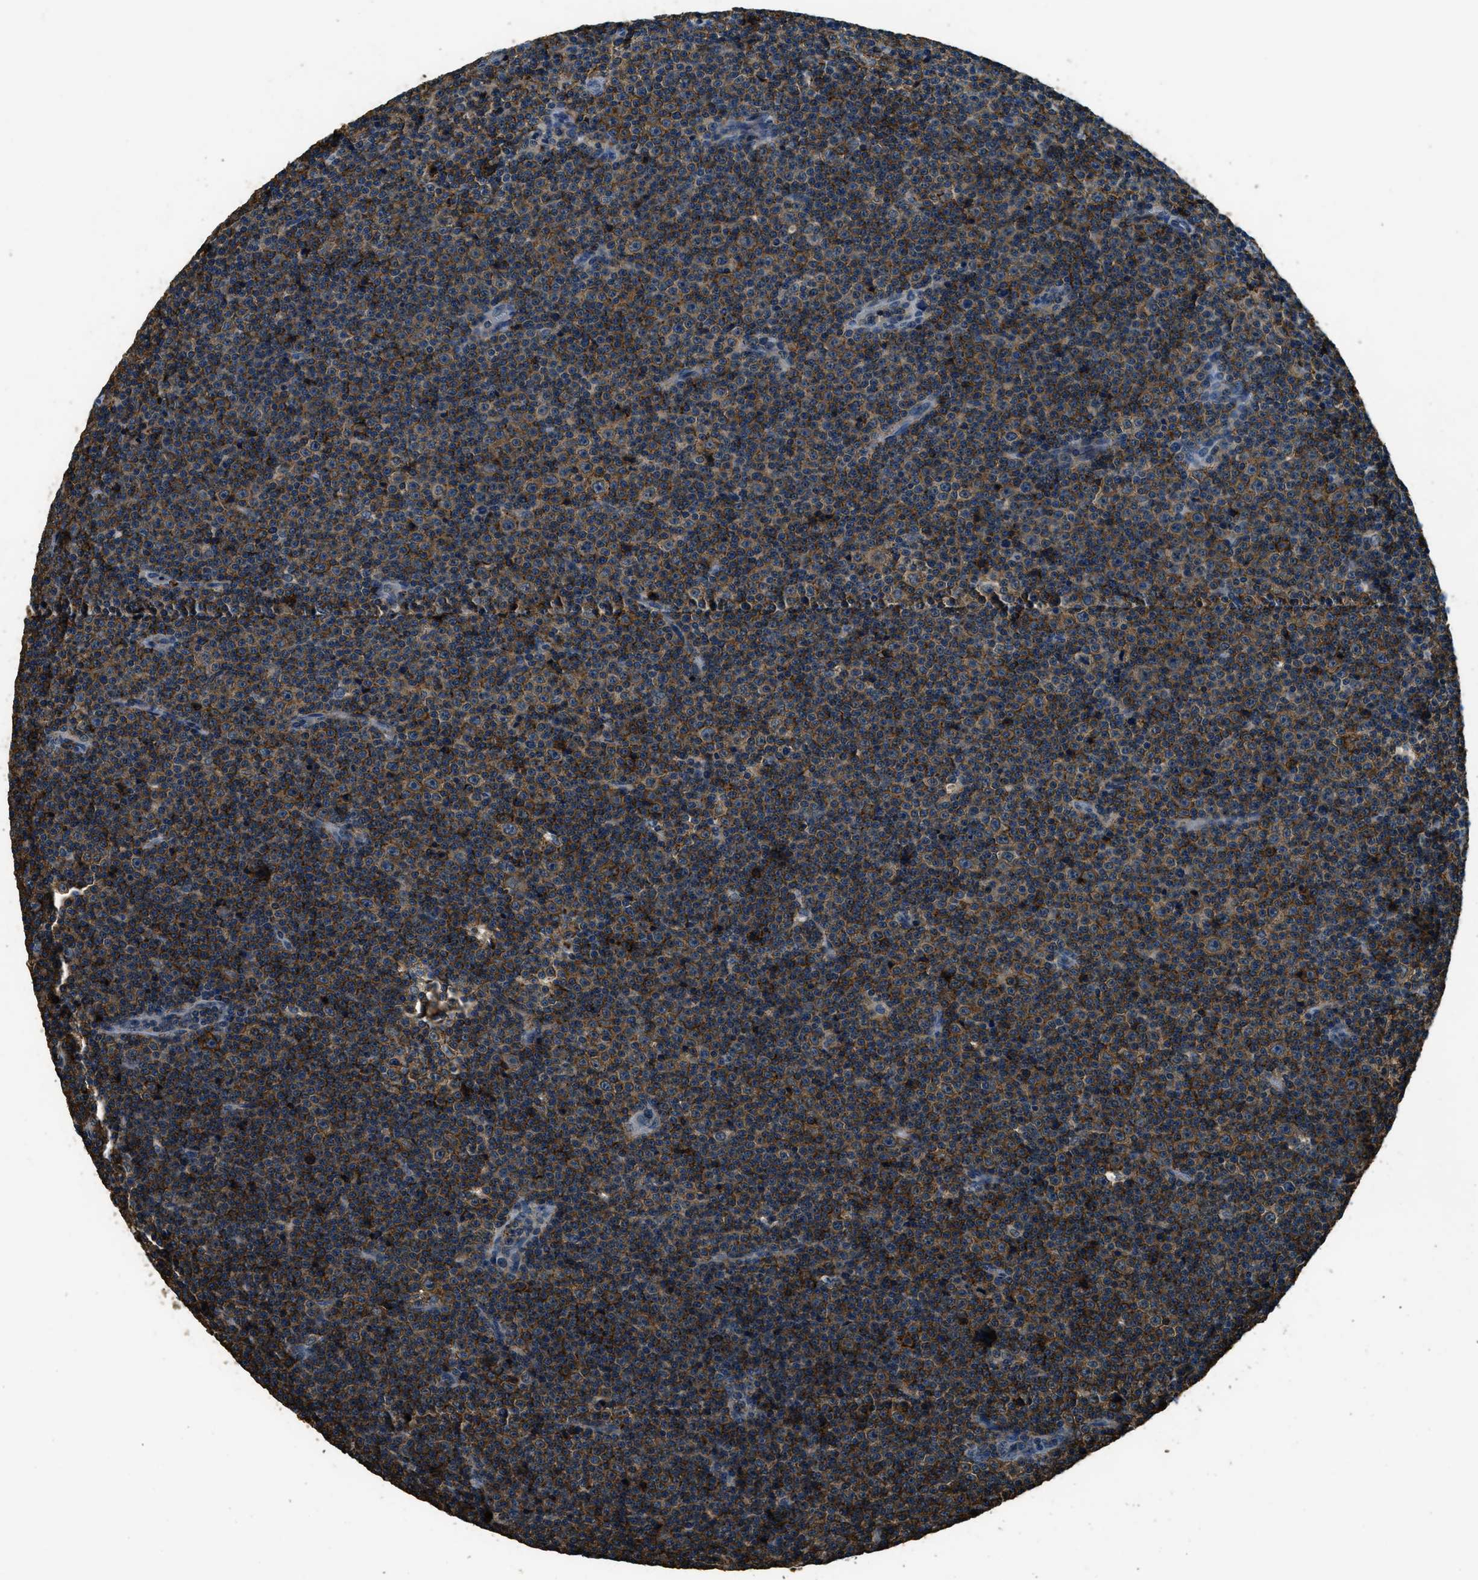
{"staining": {"intensity": "moderate", "quantity": ">75%", "location": "cytoplasmic/membranous"}, "tissue": "lymphoma", "cell_type": "Tumor cells", "image_type": "cancer", "snomed": [{"axis": "morphology", "description": "Malignant lymphoma, non-Hodgkin's type, Low grade"}, {"axis": "topography", "description": "Lymph node"}], "caption": "An image of lymphoma stained for a protein displays moderate cytoplasmic/membranous brown staining in tumor cells. (DAB (3,3'-diaminobenzidine) IHC, brown staining for protein, blue staining for nuclei).", "gene": "SALL3", "patient": {"sex": "female", "age": 67}}